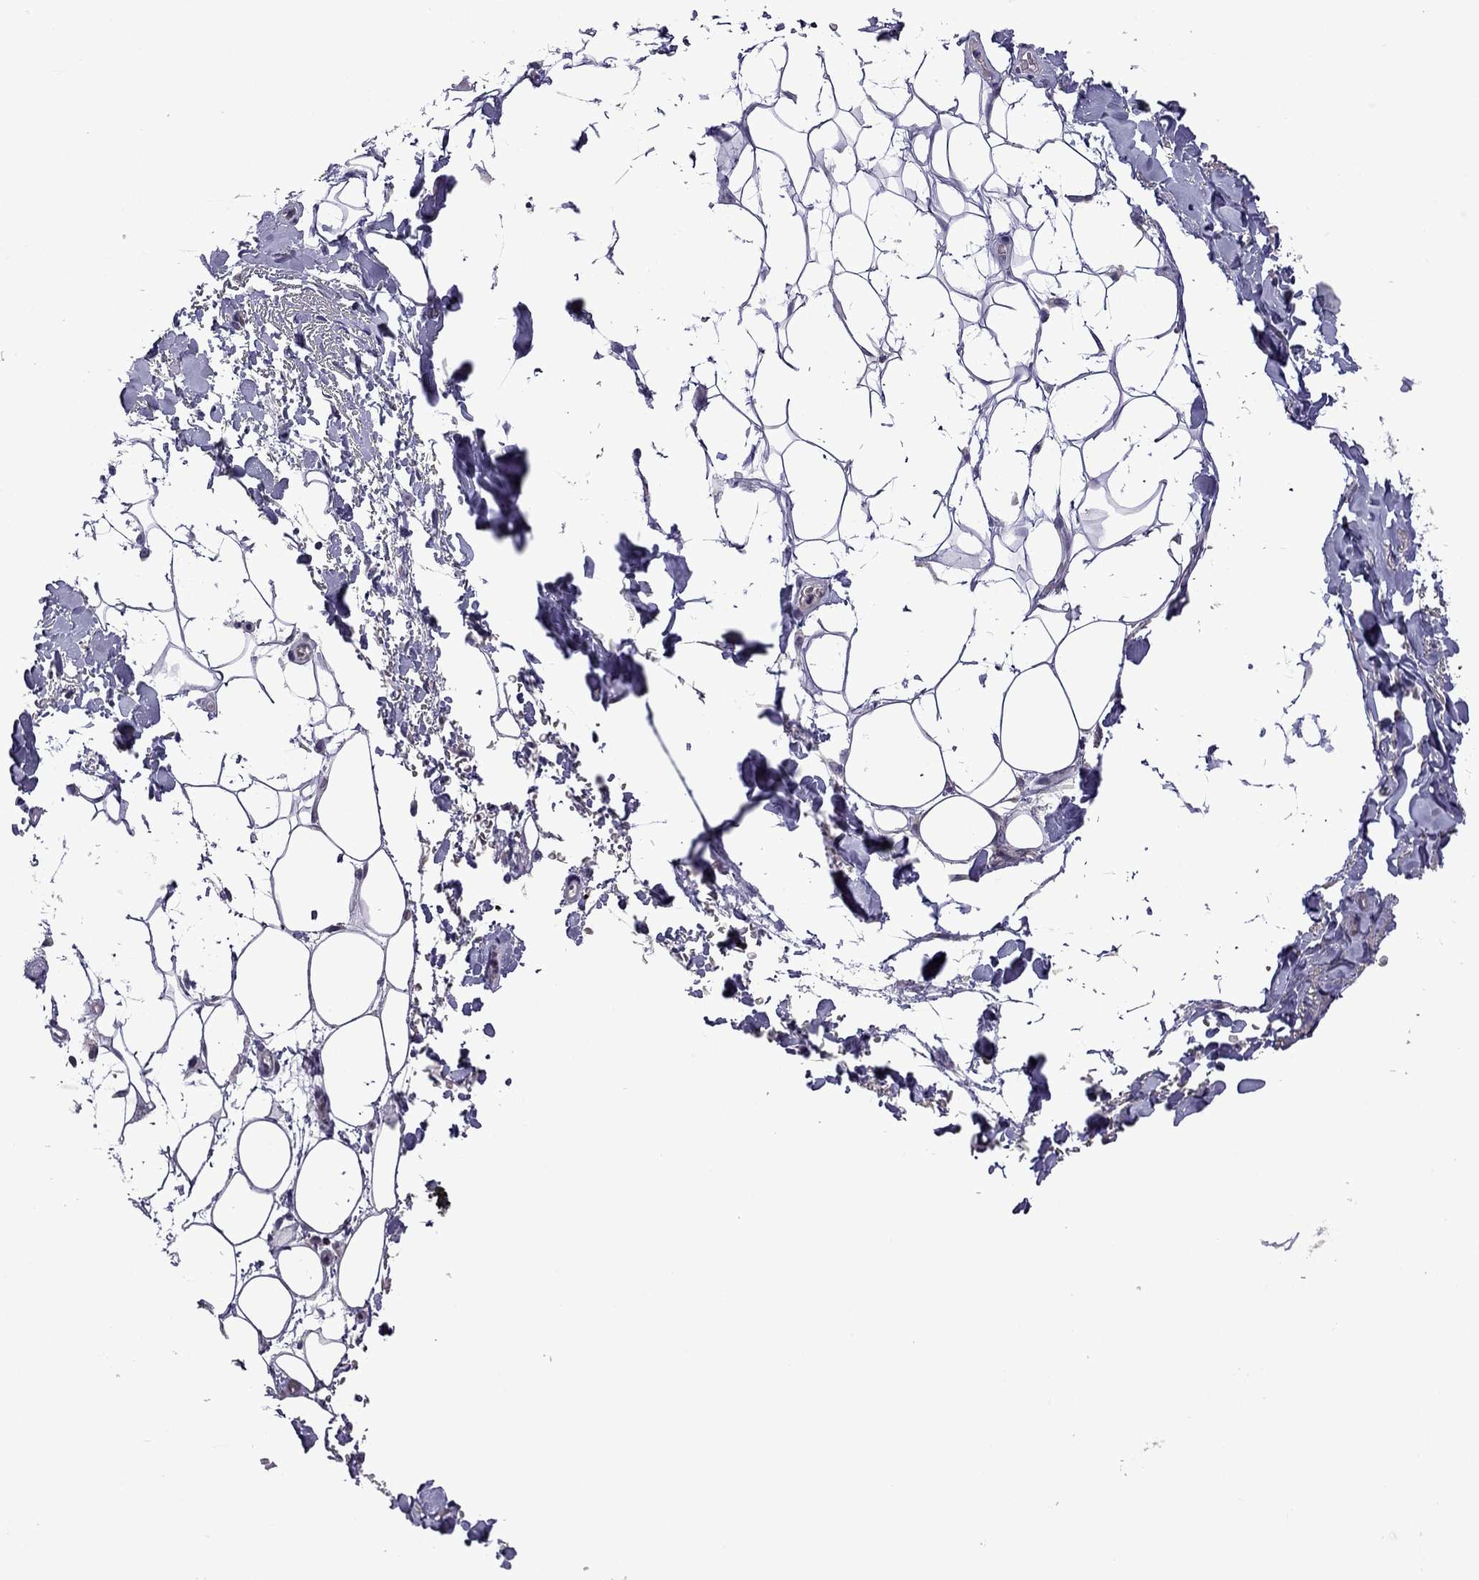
{"staining": {"intensity": "negative", "quantity": "none", "location": "none"}, "tissue": "adipose tissue", "cell_type": "Adipocytes", "image_type": "normal", "snomed": [{"axis": "morphology", "description": "Normal tissue, NOS"}, {"axis": "topography", "description": "Anal"}, {"axis": "topography", "description": "Peripheral nerve tissue"}], "caption": "IHC of unremarkable human adipose tissue shows no positivity in adipocytes. (DAB immunohistochemistry with hematoxylin counter stain).", "gene": "TTN", "patient": {"sex": "male", "age": 53}}